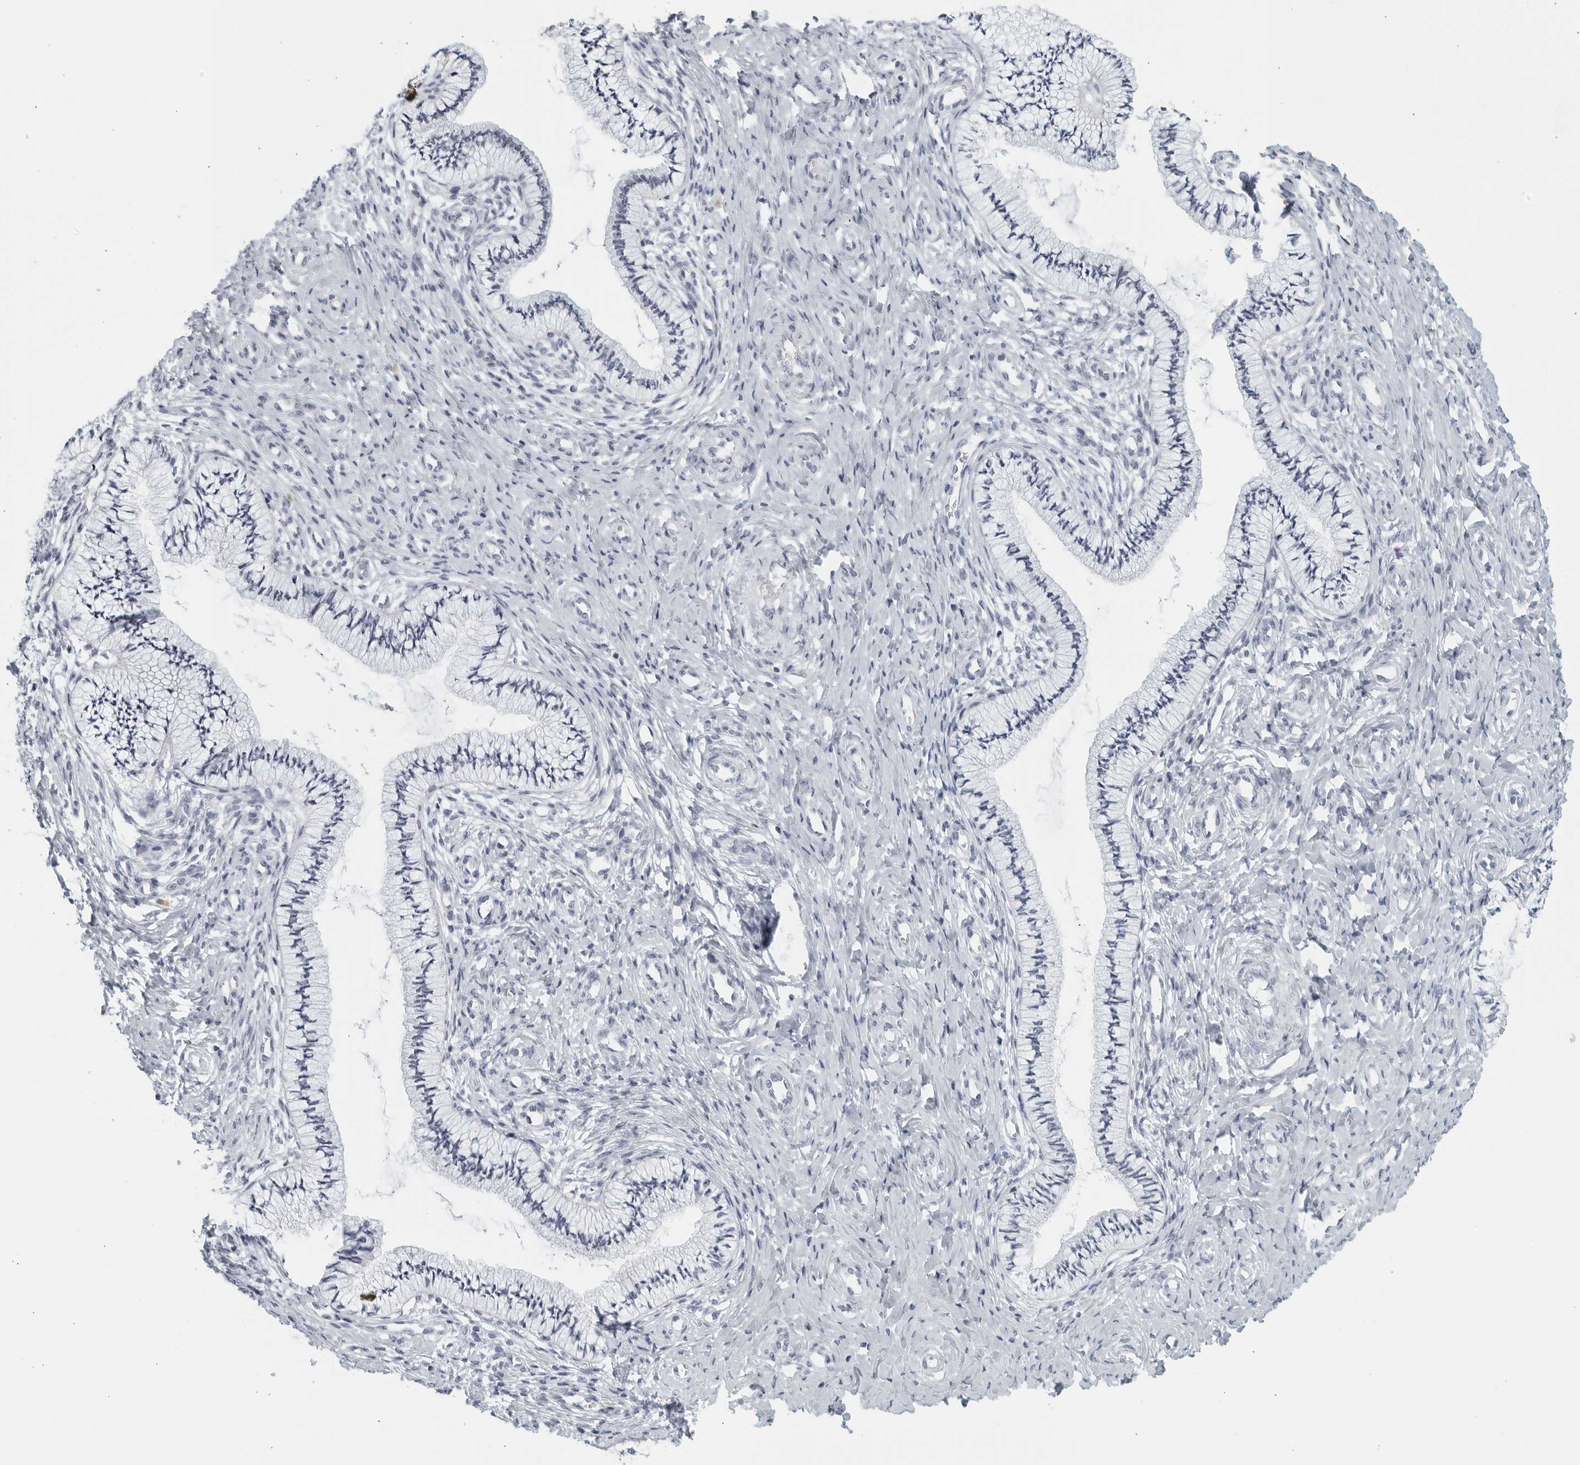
{"staining": {"intensity": "negative", "quantity": "none", "location": "none"}, "tissue": "cervix", "cell_type": "Glandular cells", "image_type": "normal", "snomed": [{"axis": "morphology", "description": "Normal tissue, NOS"}, {"axis": "topography", "description": "Cervix"}], "caption": "The photomicrograph shows no significant staining in glandular cells of cervix.", "gene": "KLK7", "patient": {"sex": "female", "age": 36}}